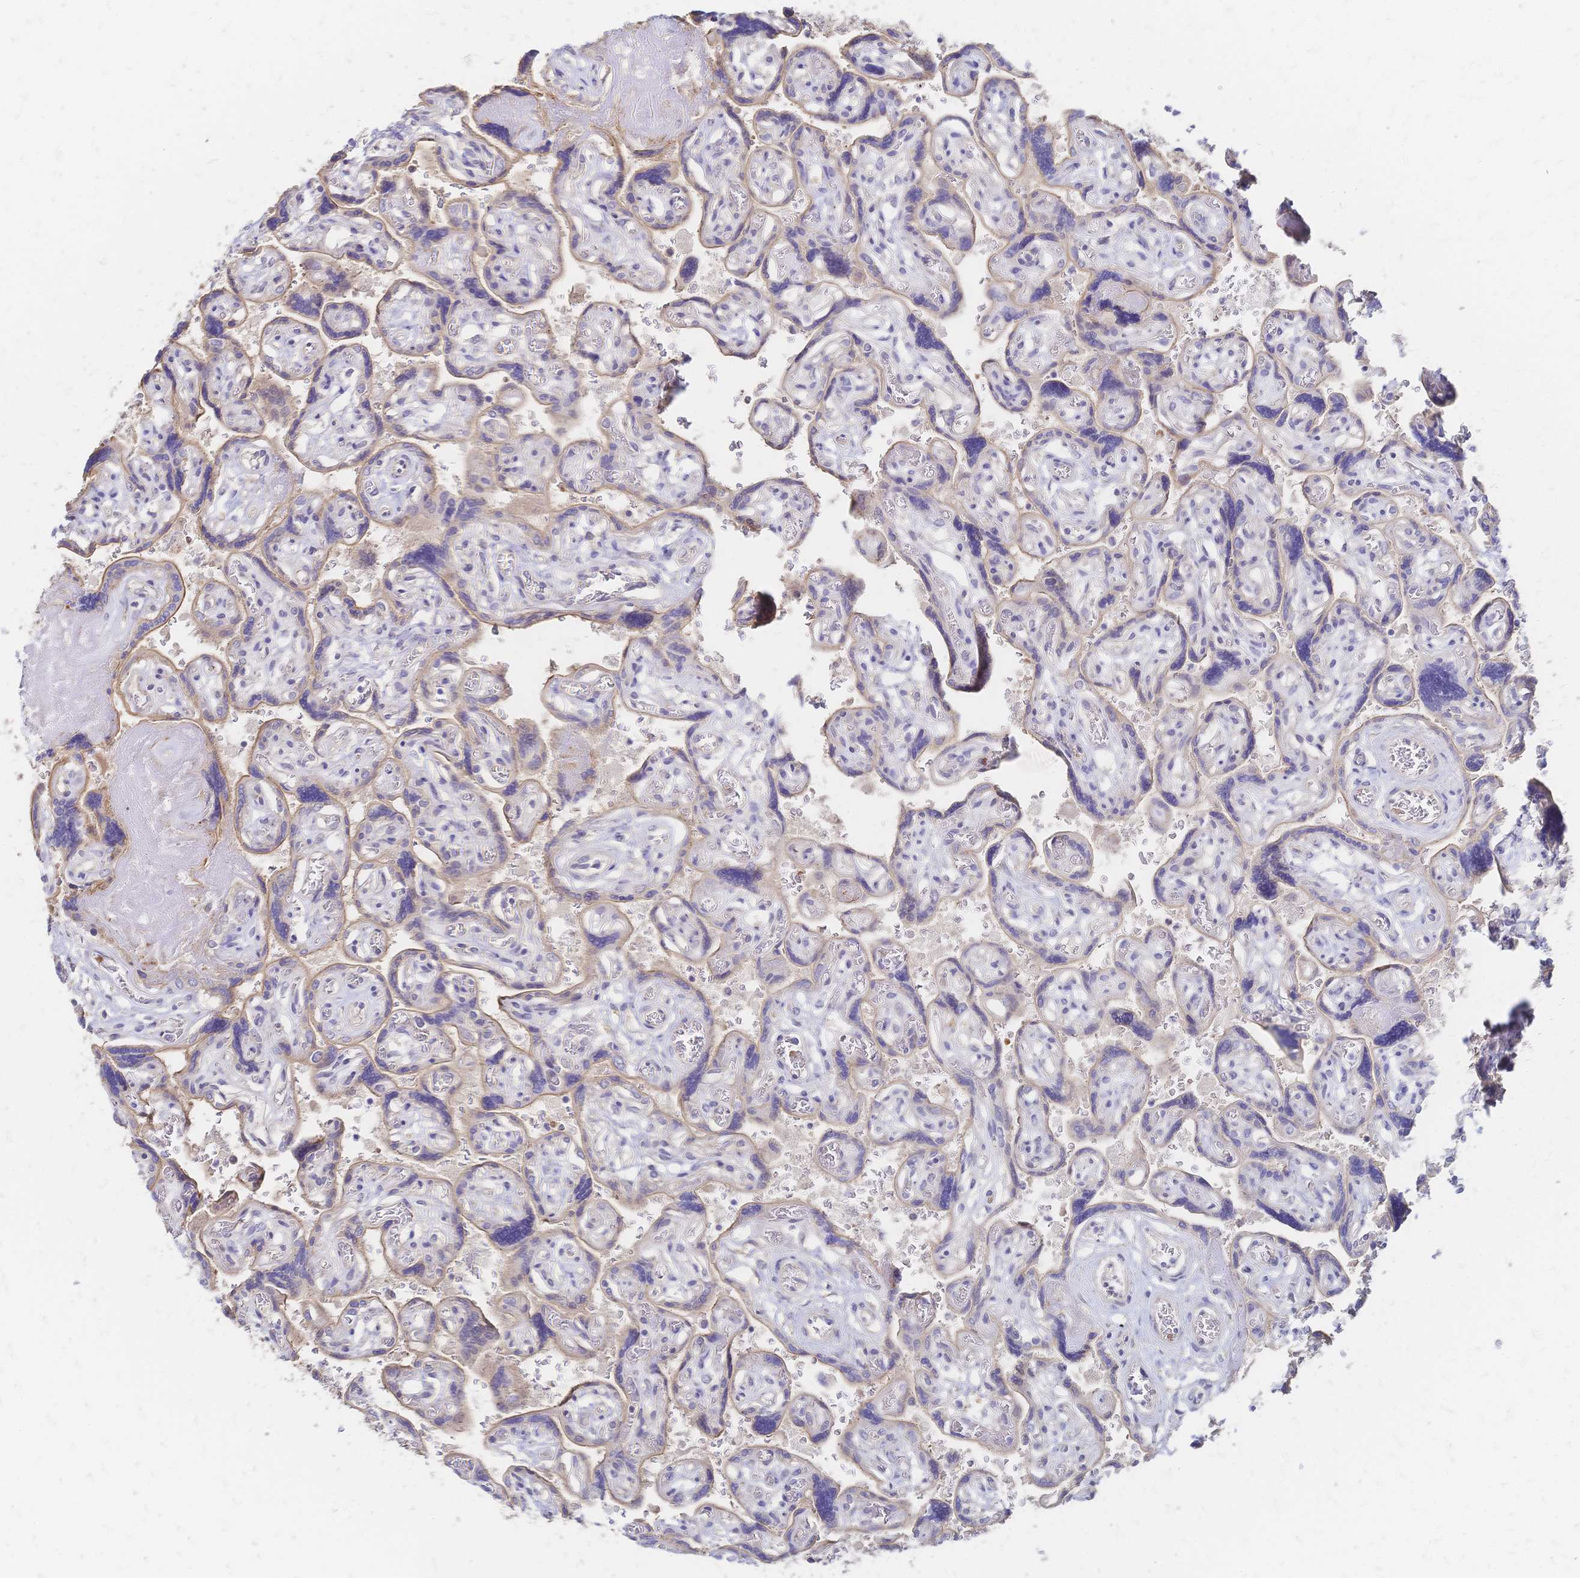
{"staining": {"intensity": "negative", "quantity": "none", "location": "none"}, "tissue": "placenta", "cell_type": "Decidual cells", "image_type": "normal", "snomed": [{"axis": "morphology", "description": "Normal tissue, NOS"}, {"axis": "topography", "description": "Placenta"}], "caption": "Decidual cells show no significant protein positivity in normal placenta. Brightfield microscopy of IHC stained with DAB (3,3'-diaminobenzidine) (brown) and hematoxylin (blue), captured at high magnification.", "gene": "SLC5A1", "patient": {"sex": "female", "age": 32}}